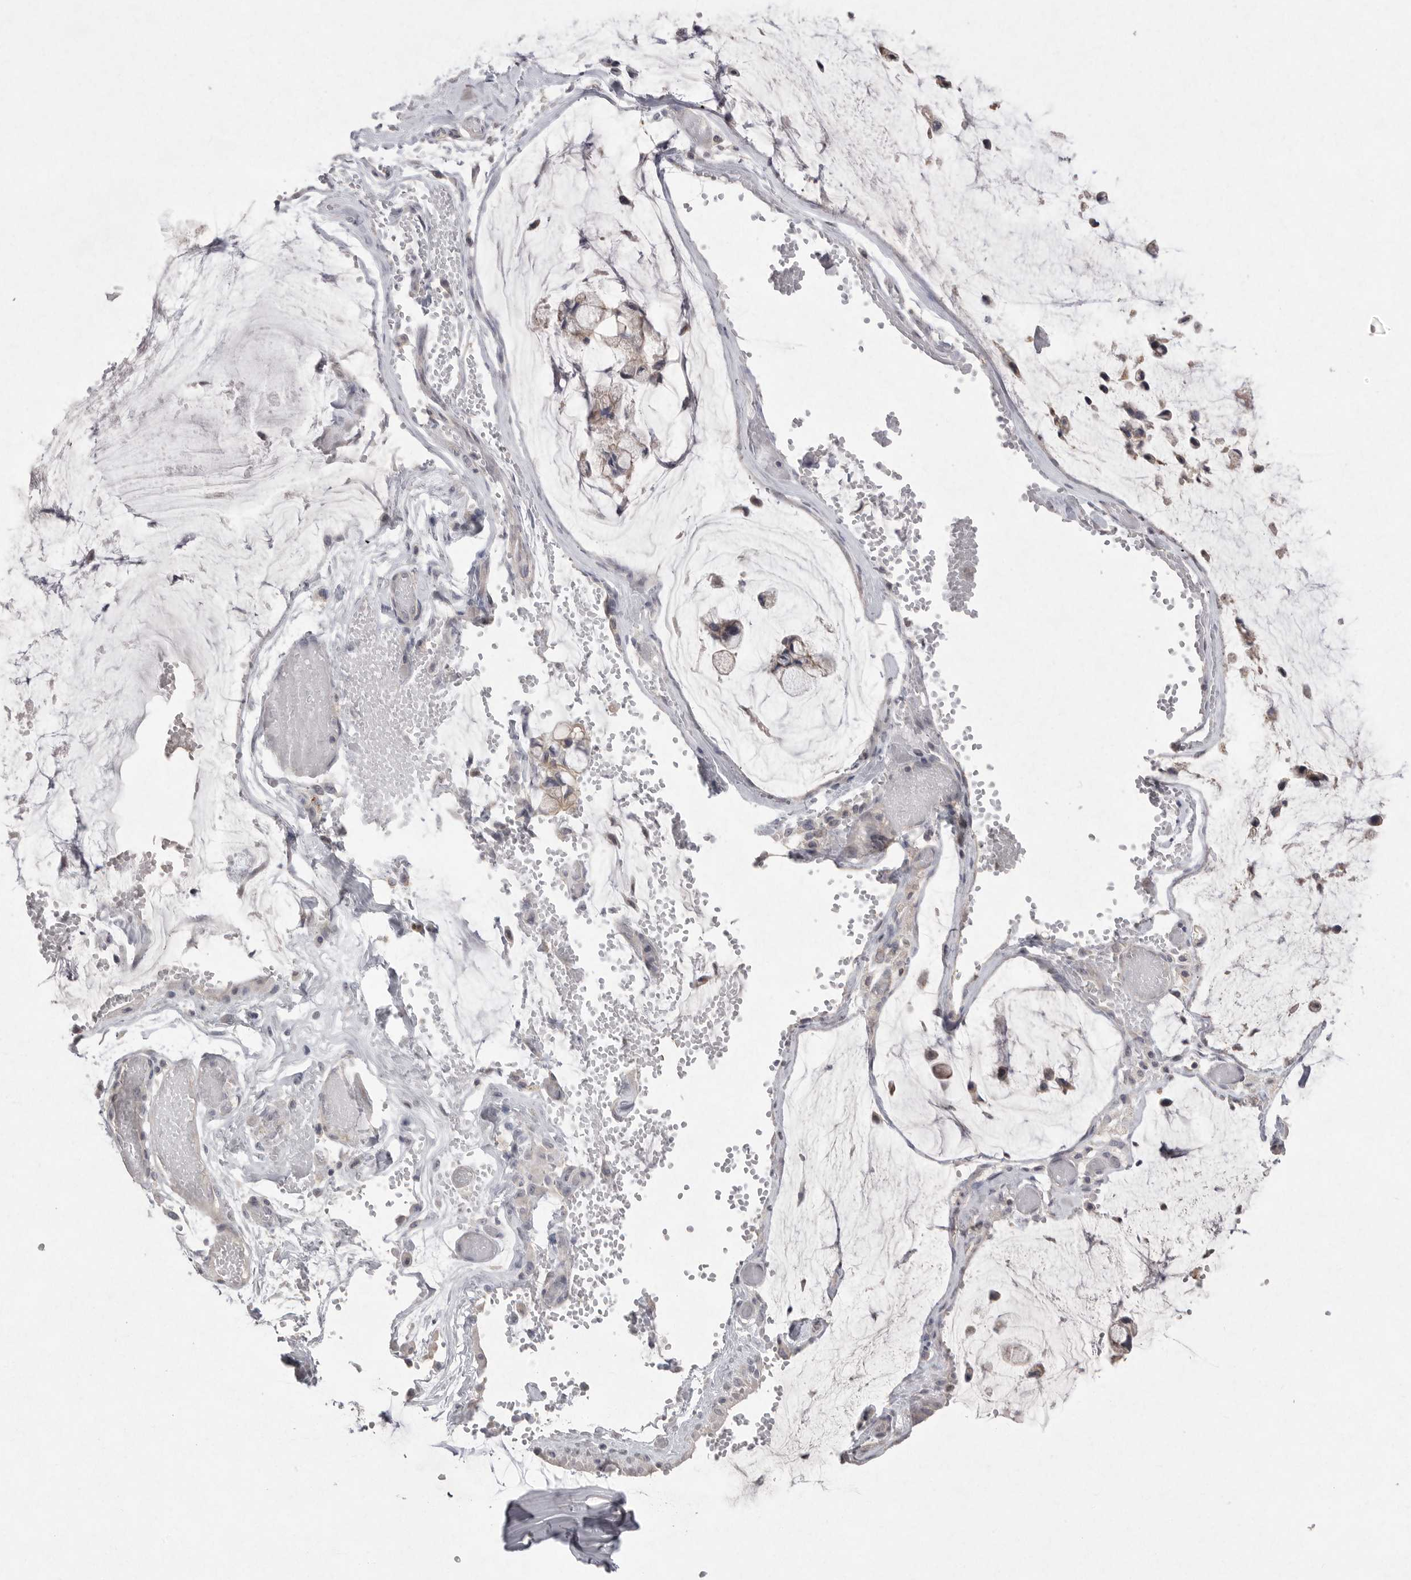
{"staining": {"intensity": "negative", "quantity": "none", "location": "none"}, "tissue": "ovarian cancer", "cell_type": "Tumor cells", "image_type": "cancer", "snomed": [{"axis": "morphology", "description": "Cystadenocarcinoma, mucinous, NOS"}, {"axis": "topography", "description": "Ovary"}], "caption": "High power microscopy photomicrograph of an IHC histopathology image of ovarian mucinous cystadenocarcinoma, revealing no significant positivity in tumor cells.", "gene": "VANGL2", "patient": {"sex": "female", "age": 39}}